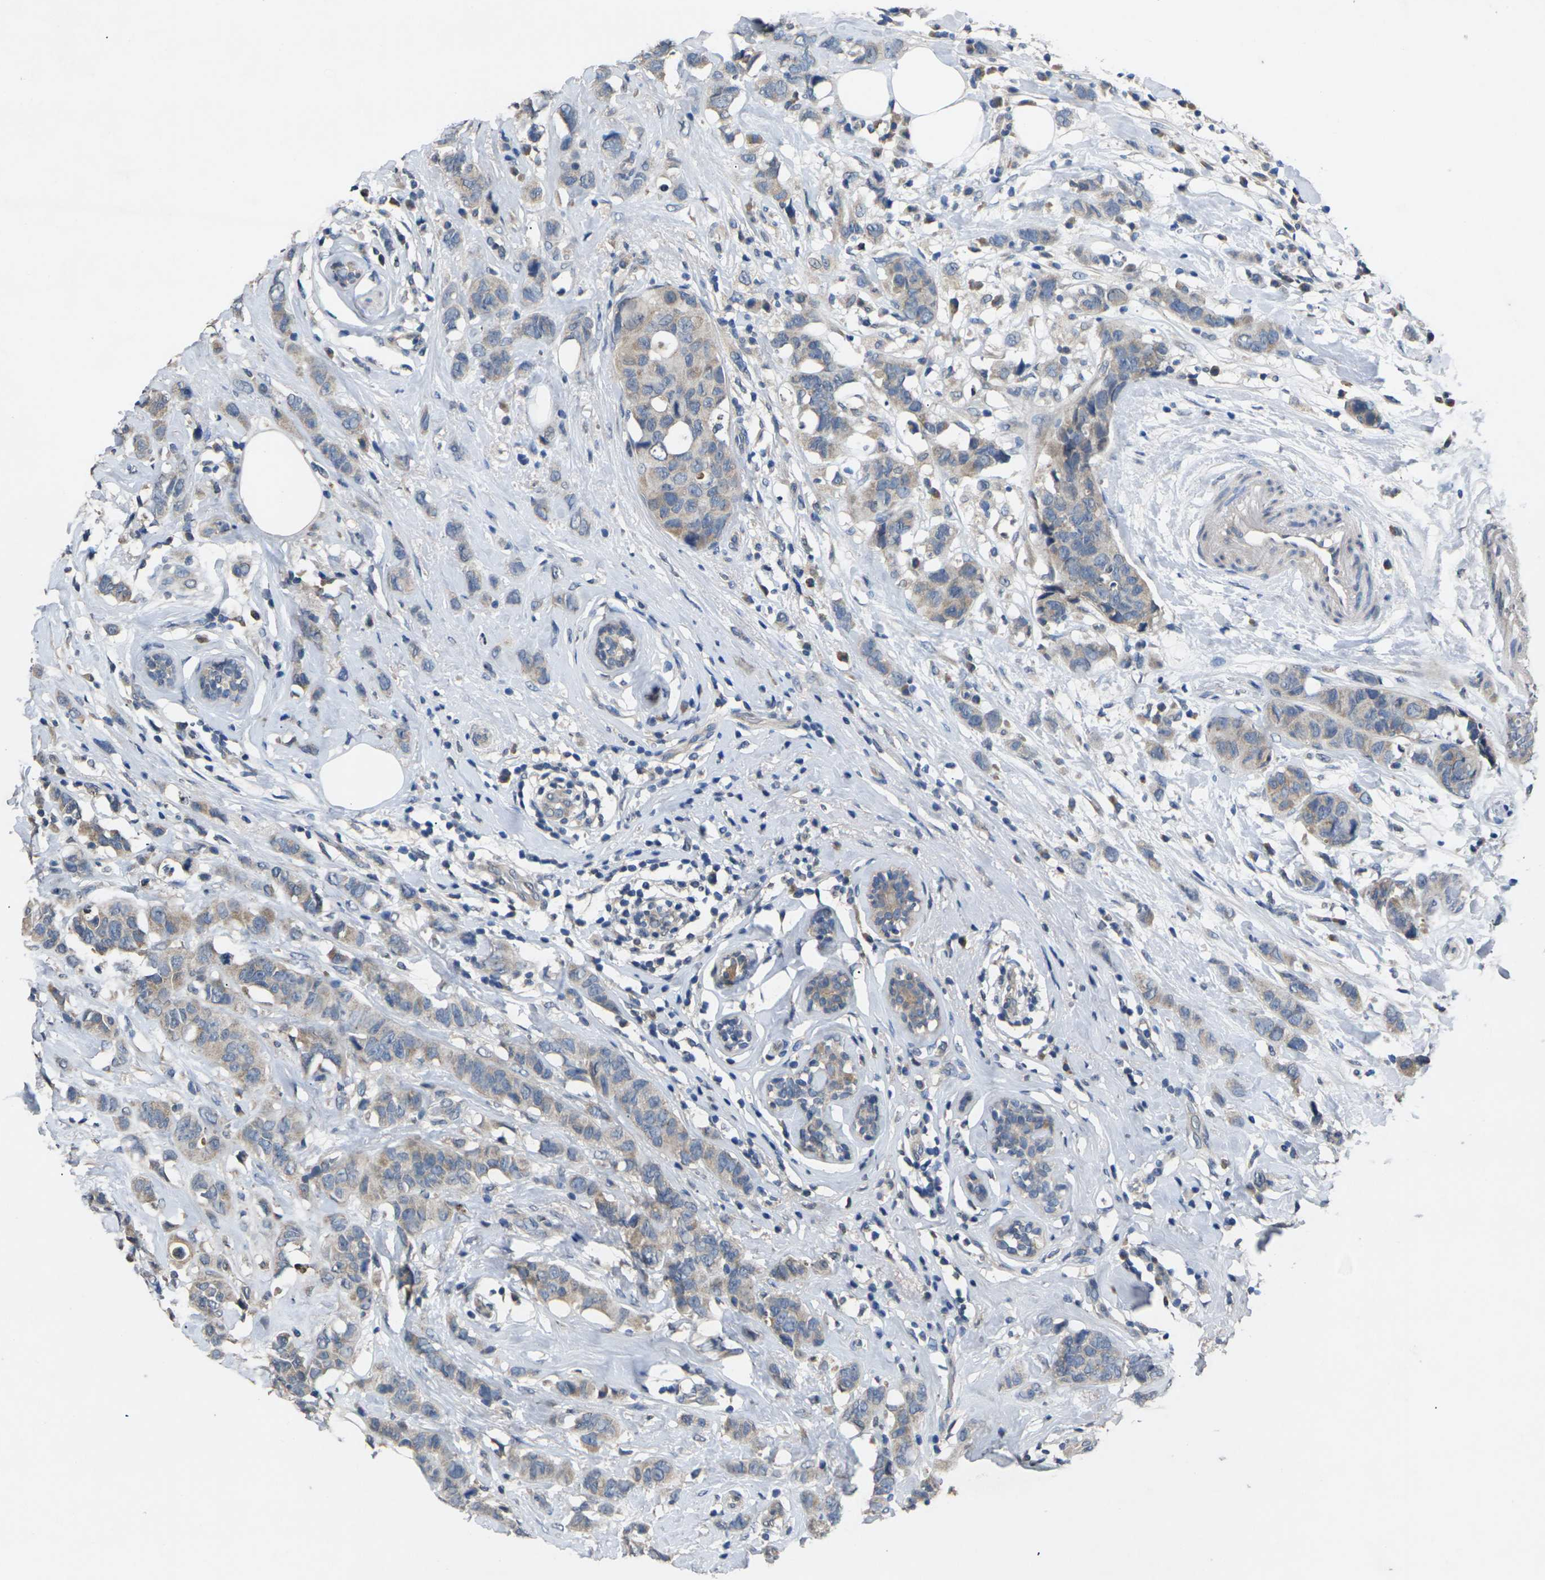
{"staining": {"intensity": "weak", "quantity": "<25%", "location": "cytoplasmic/membranous"}, "tissue": "breast cancer", "cell_type": "Tumor cells", "image_type": "cancer", "snomed": [{"axis": "morphology", "description": "Normal tissue, NOS"}, {"axis": "morphology", "description": "Duct carcinoma"}, {"axis": "topography", "description": "Breast"}], "caption": "This is a histopathology image of immunohistochemistry staining of breast cancer, which shows no expression in tumor cells. Brightfield microscopy of immunohistochemistry (IHC) stained with DAB (3,3'-diaminobenzidine) (brown) and hematoxylin (blue), captured at high magnification.", "gene": "SLC2A2", "patient": {"sex": "female", "age": 50}}